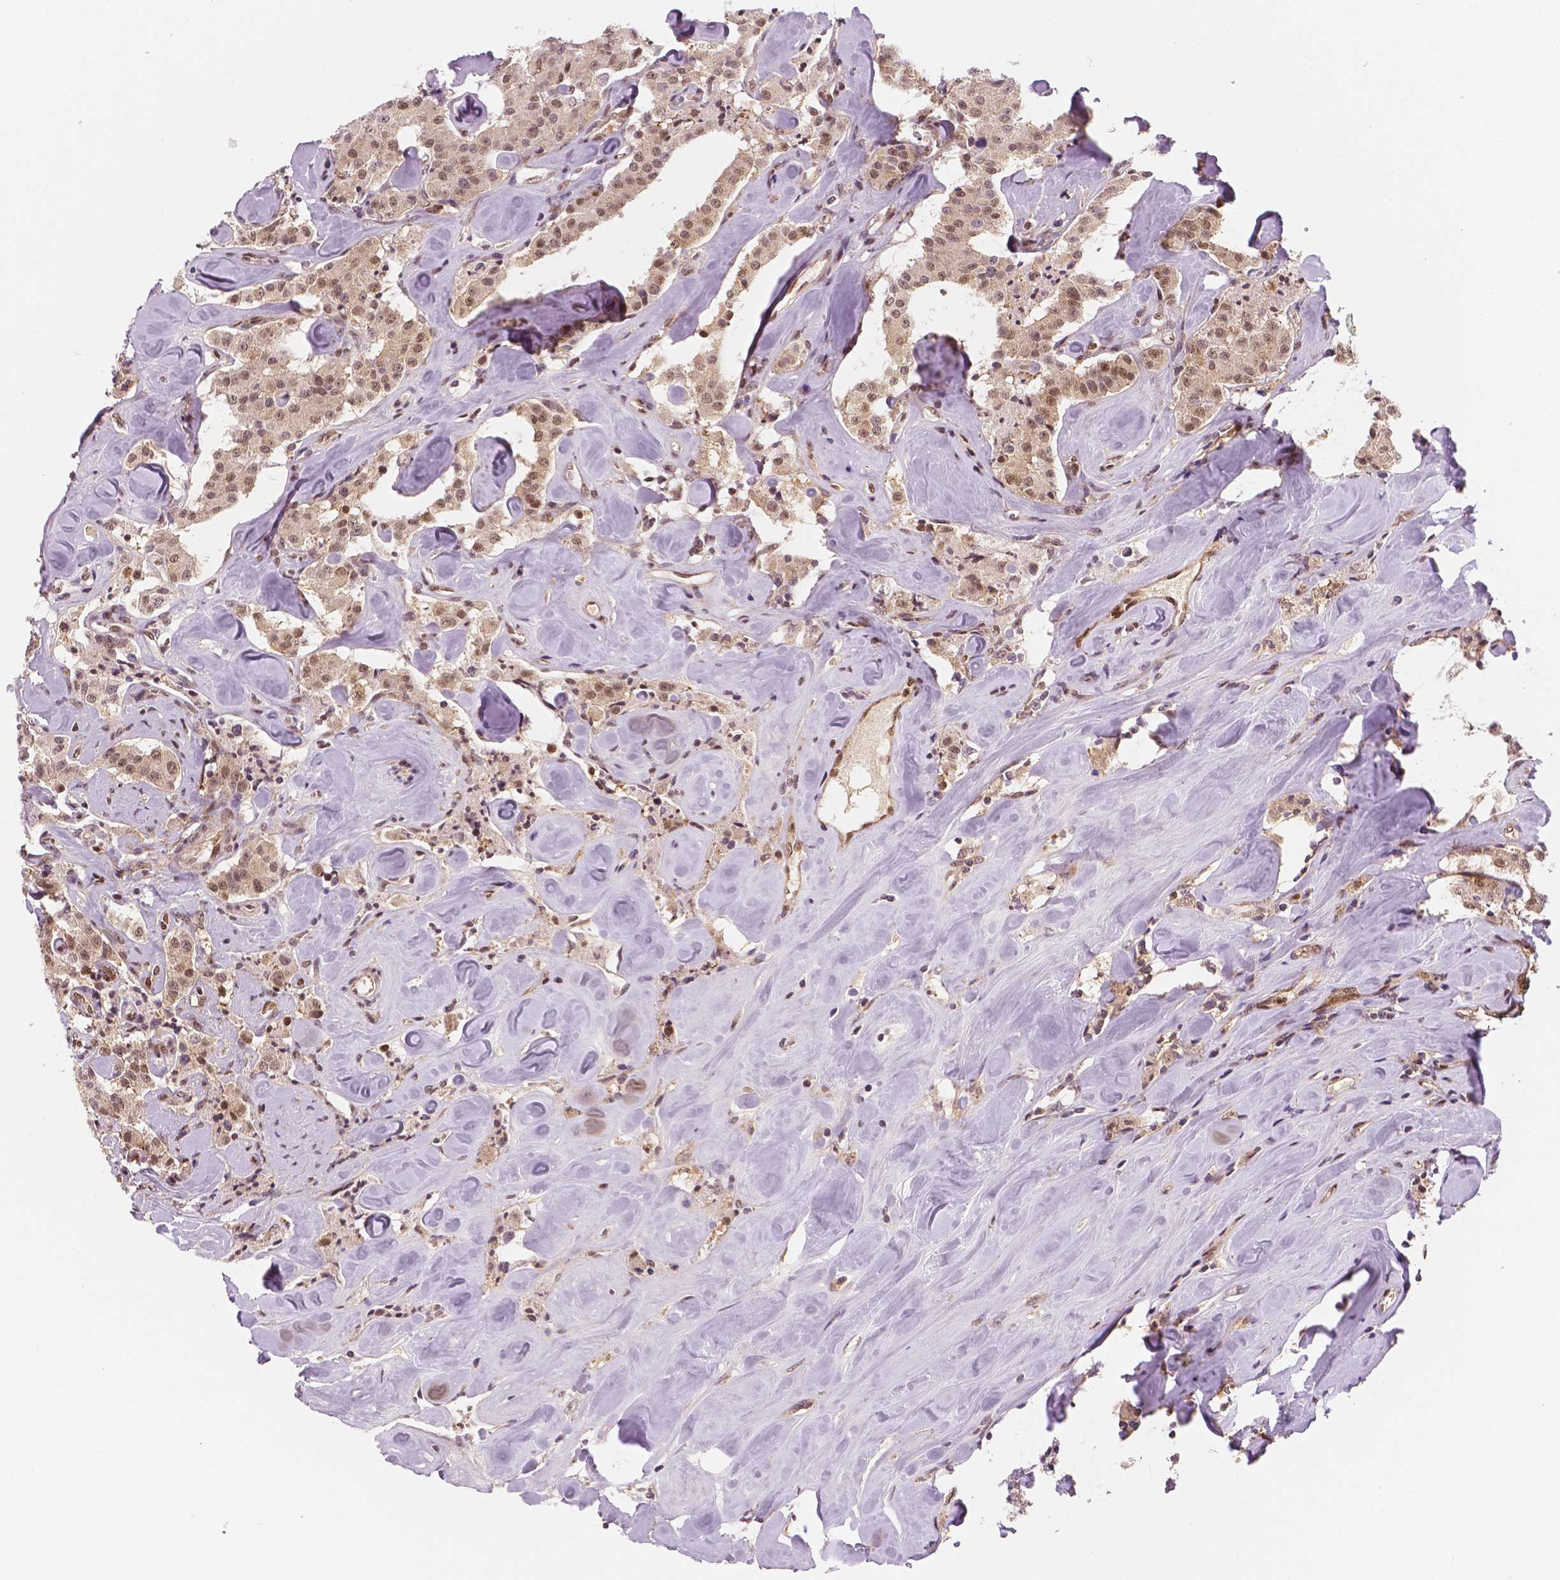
{"staining": {"intensity": "moderate", "quantity": ">75%", "location": "cytoplasmic/membranous,nuclear"}, "tissue": "carcinoid", "cell_type": "Tumor cells", "image_type": "cancer", "snomed": [{"axis": "morphology", "description": "Carcinoid, malignant, NOS"}, {"axis": "topography", "description": "Pancreas"}], "caption": "Immunohistochemistry (IHC) photomicrograph of neoplastic tissue: carcinoid (malignant) stained using immunohistochemistry (IHC) shows medium levels of moderate protein expression localized specifically in the cytoplasmic/membranous and nuclear of tumor cells, appearing as a cytoplasmic/membranous and nuclear brown color.", "gene": "STAT3", "patient": {"sex": "male", "age": 41}}